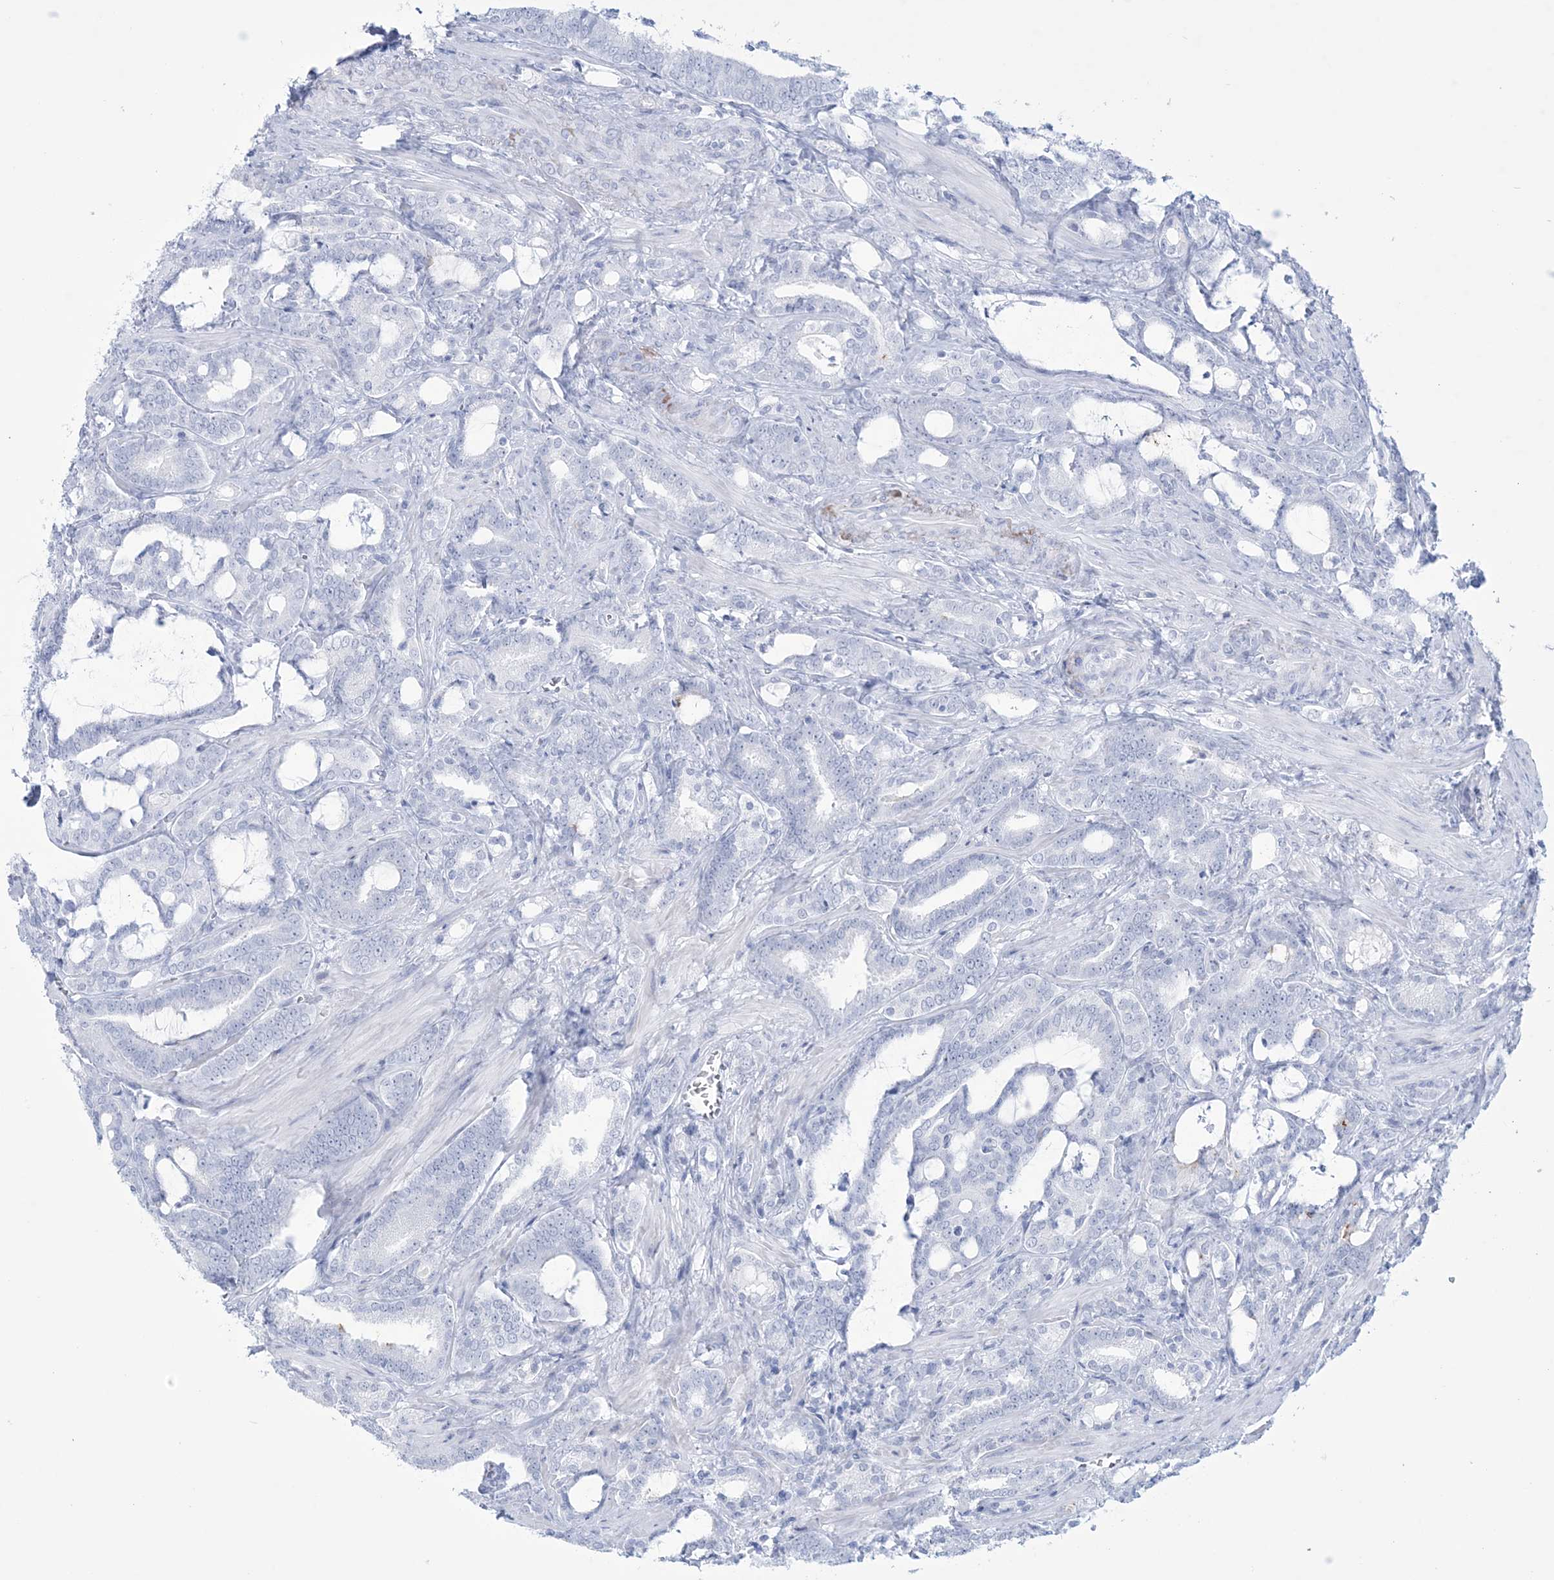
{"staining": {"intensity": "negative", "quantity": "none", "location": "none"}, "tissue": "prostate cancer", "cell_type": "Tumor cells", "image_type": "cancer", "snomed": [{"axis": "morphology", "description": "Adenocarcinoma, High grade"}, {"axis": "topography", "description": "Prostate and seminal vesicle, NOS"}], "caption": "Immunohistochemistry histopathology image of prostate cancer stained for a protein (brown), which exhibits no expression in tumor cells.", "gene": "DPCD", "patient": {"sex": "male", "age": 67}}